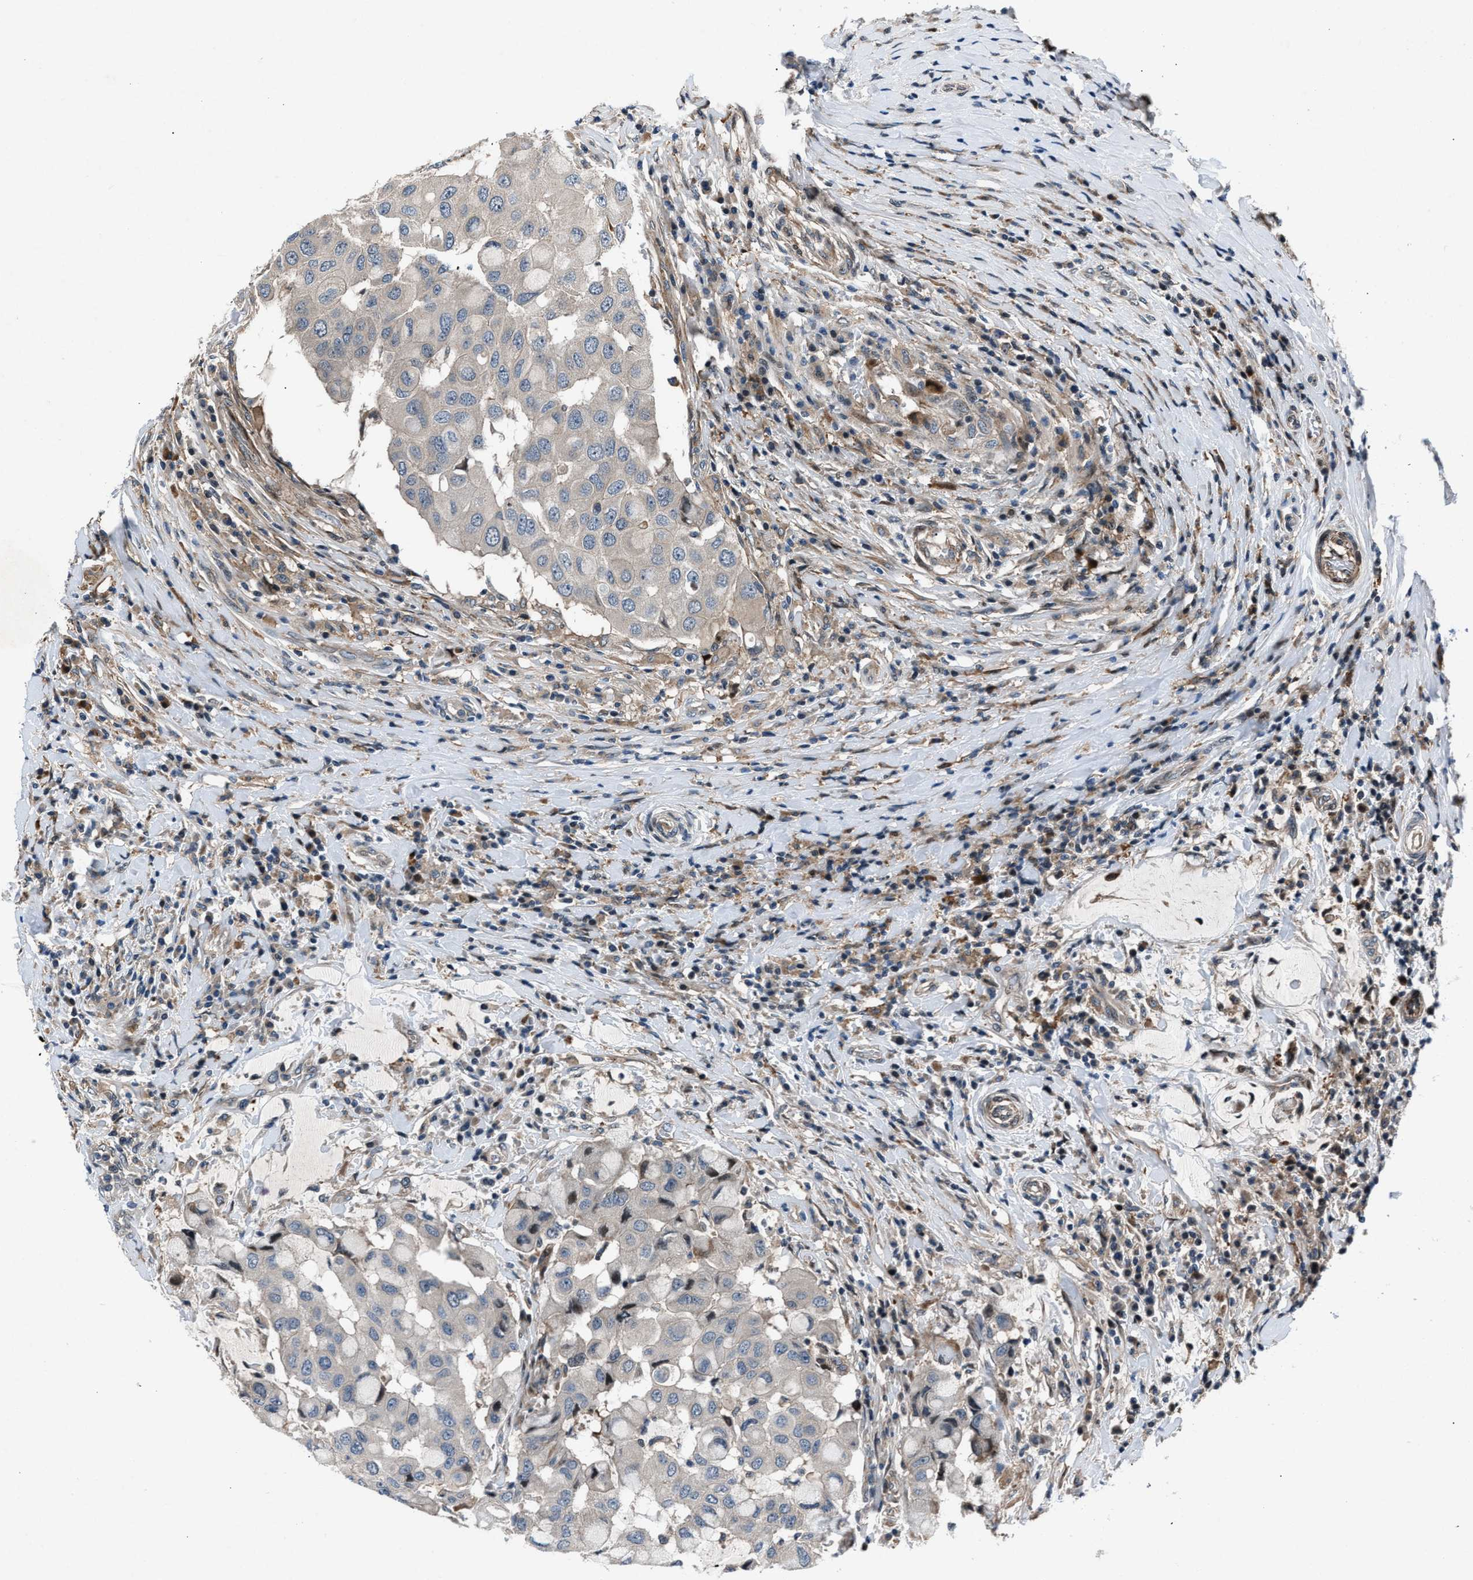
{"staining": {"intensity": "negative", "quantity": "none", "location": "none"}, "tissue": "breast cancer", "cell_type": "Tumor cells", "image_type": "cancer", "snomed": [{"axis": "morphology", "description": "Duct carcinoma"}, {"axis": "topography", "description": "Breast"}], "caption": "Tumor cells show no significant positivity in breast infiltrating ductal carcinoma.", "gene": "DYNC2I1", "patient": {"sex": "female", "age": 27}}